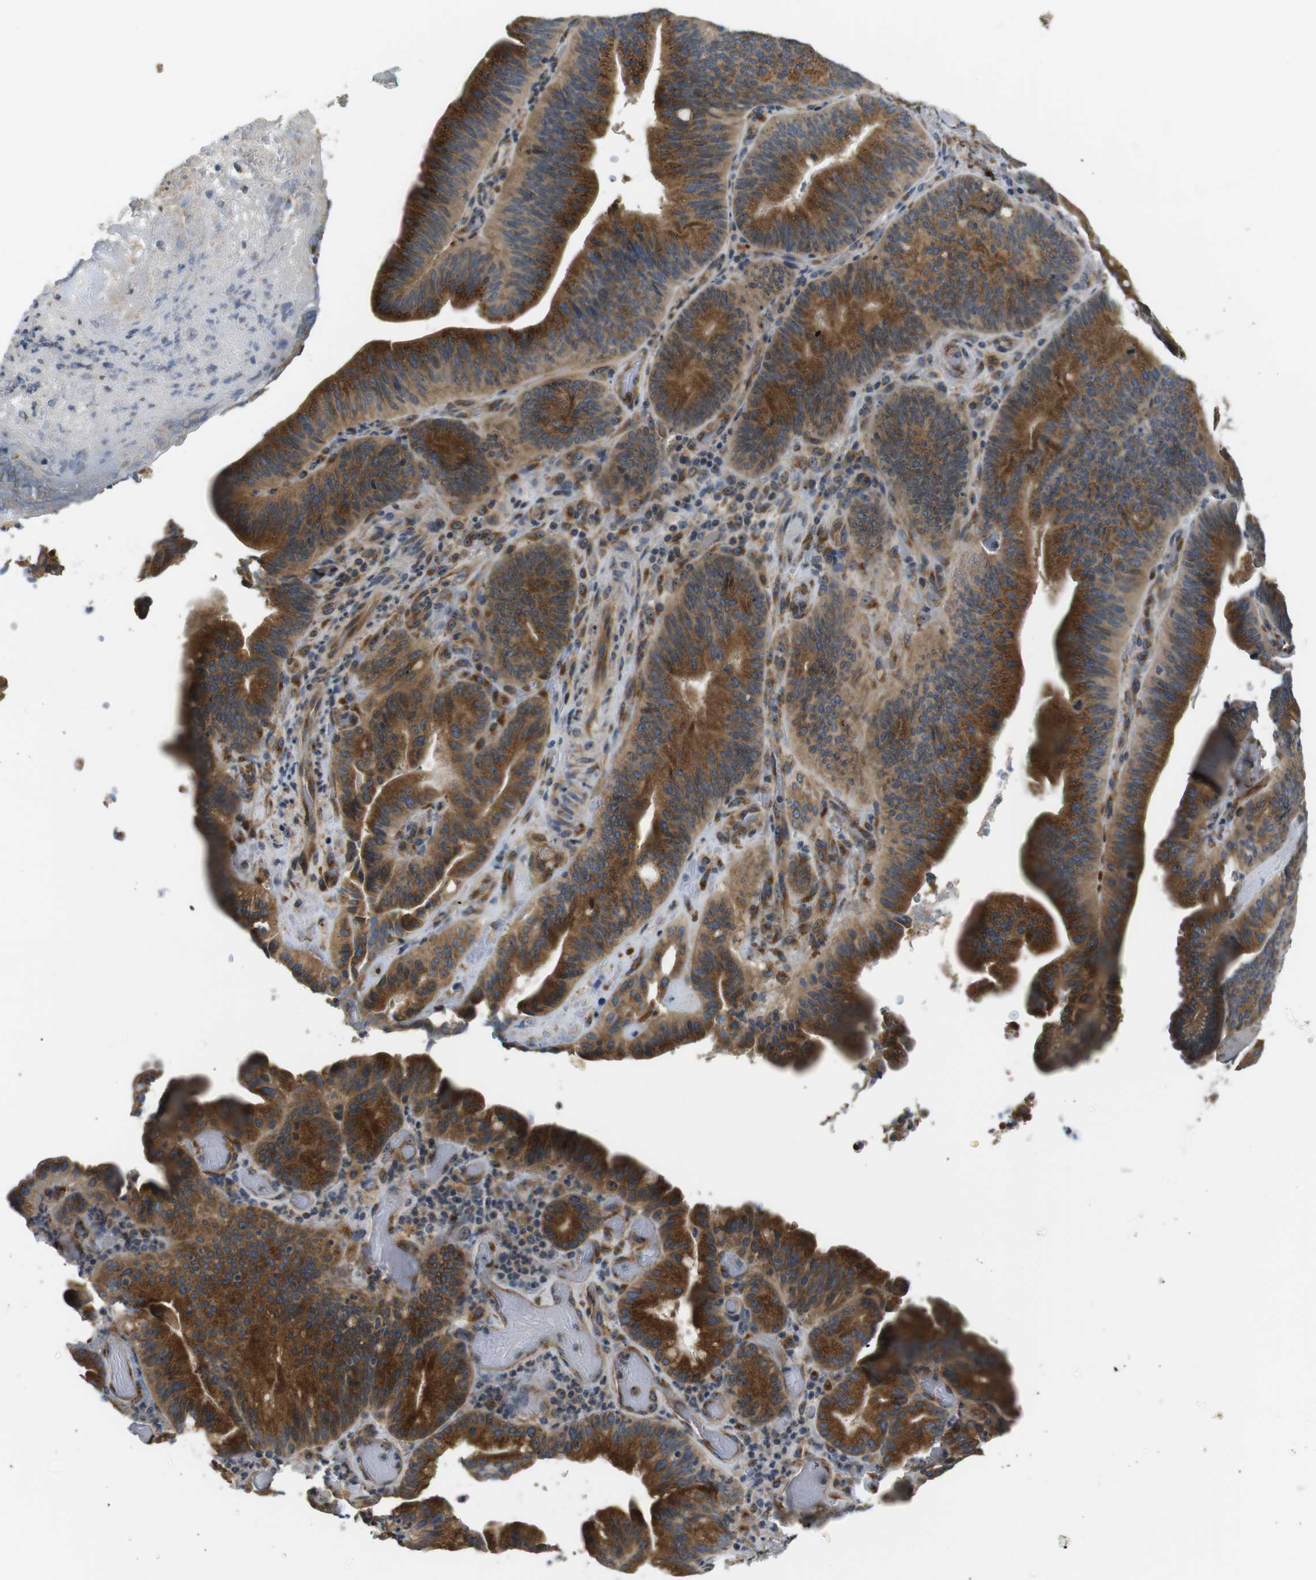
{"staining": {"intensity": "strong", "quantity": ">75%", "location": "cytoplasmic/membranous"}, "tissue": "pancreatic cancer", "cell_type": "Tumor cells", "image_type": "cancer", "snomed": [{"axis": "morphology", "description": "Adenocarcinoma, NOS"}, {"axis": "topography", "description": "Pancreas"}], "caption": "Immunohistochemical staining of pancreatic cancer reveals high levels of strong cytoplasmic/membranous positivity in about >75% of tumor cells.", "gene": "TMEM143", "patient": {"sex": "male", "age": 82}}